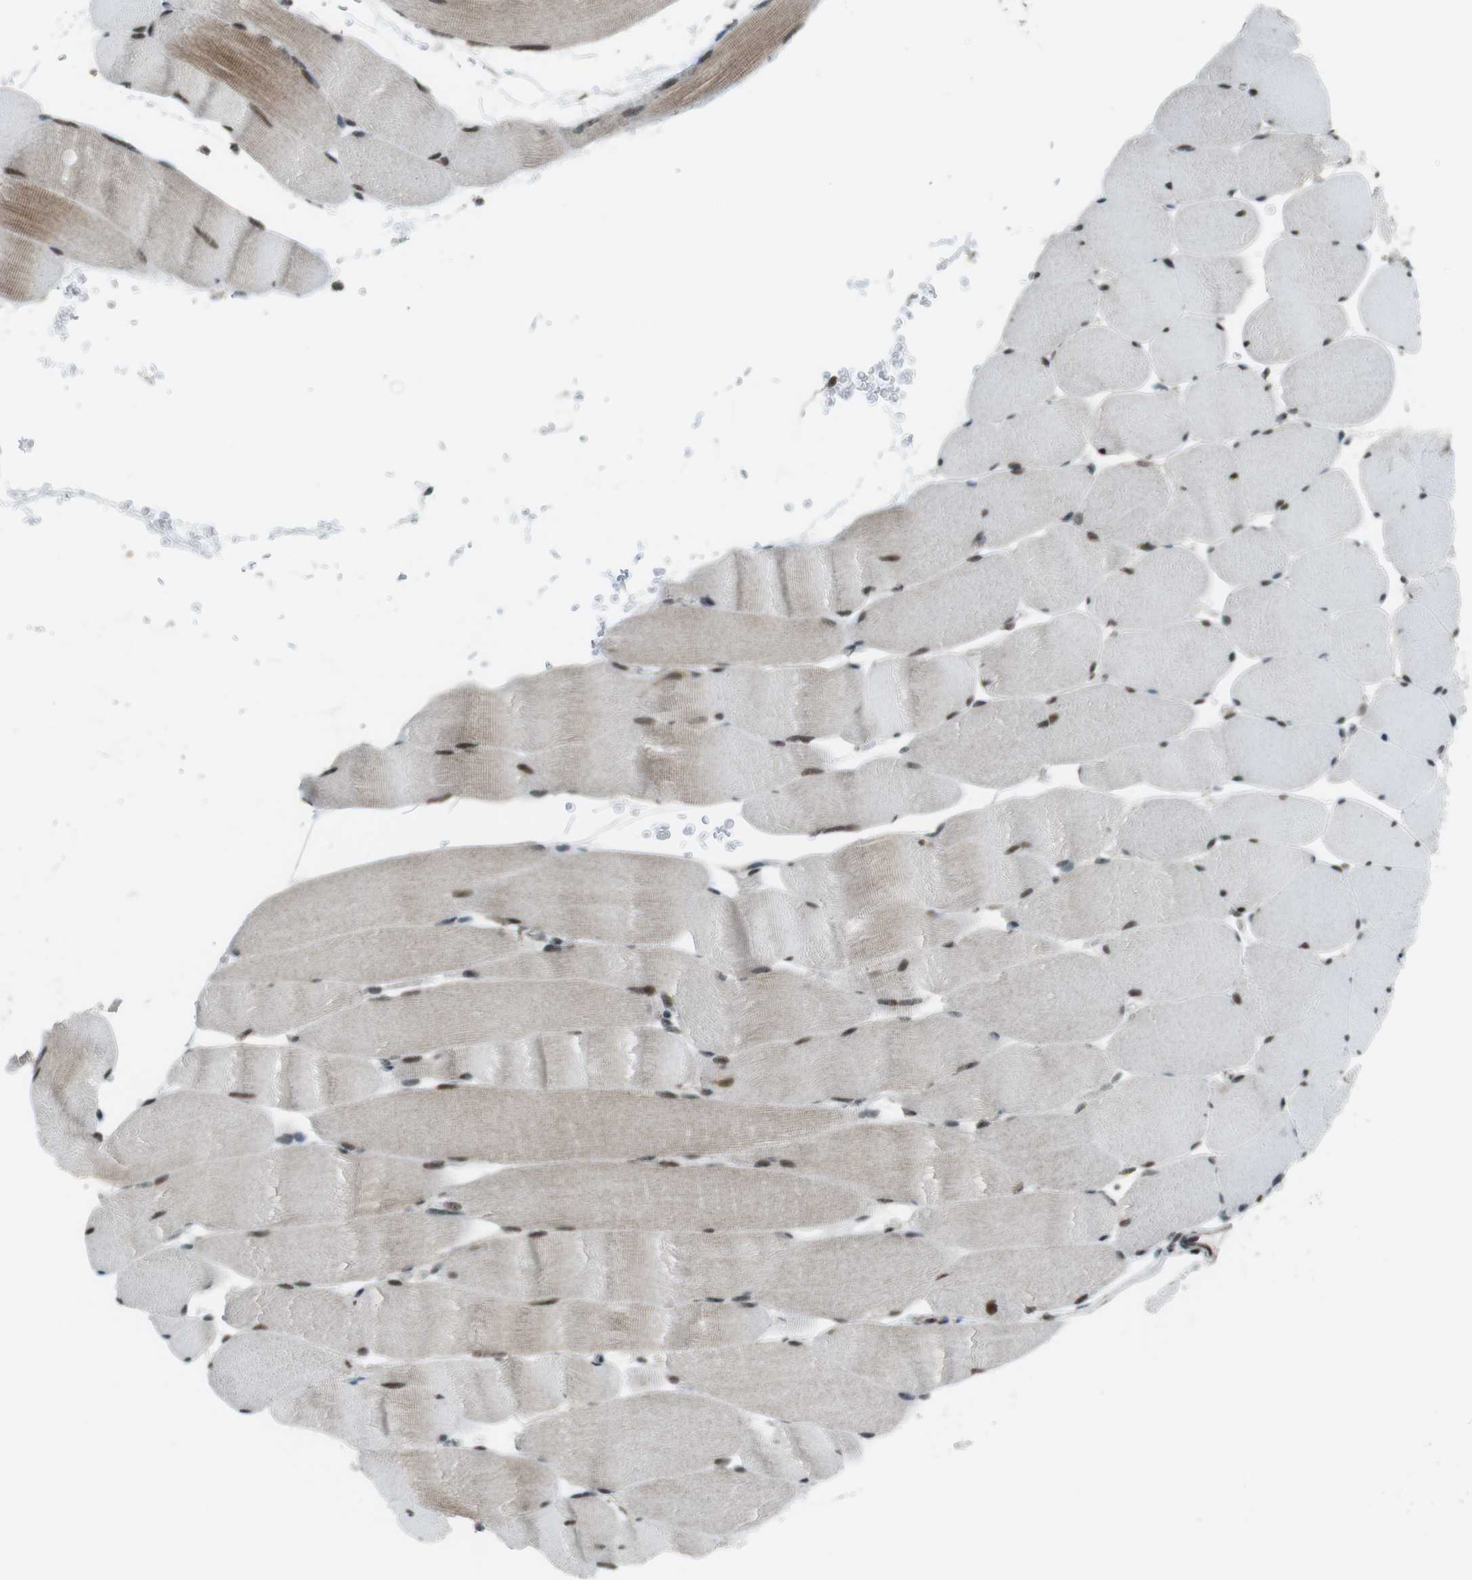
{"staining": {"intensity": "moderate", "quantity": ">75%", "location": "nuclear"}, "tissue": "skeletal muscle", "cell_type": "Myocytes", "image_type": "normal", "snomed": [{"axis": "morphology", "description": "Normal tissue, NOS"}, {"axis": "topography", "description": "Skeletal muscle"}], "caption": "A micrograph showing moderate nuclear positivity in approximately >75% of myocytes in unremarkable skeletal muscle, as visualized by brown immunohistochemical staining.", "gene": "CSNK1D", "patient": {"sex": "male", "age": 62}}